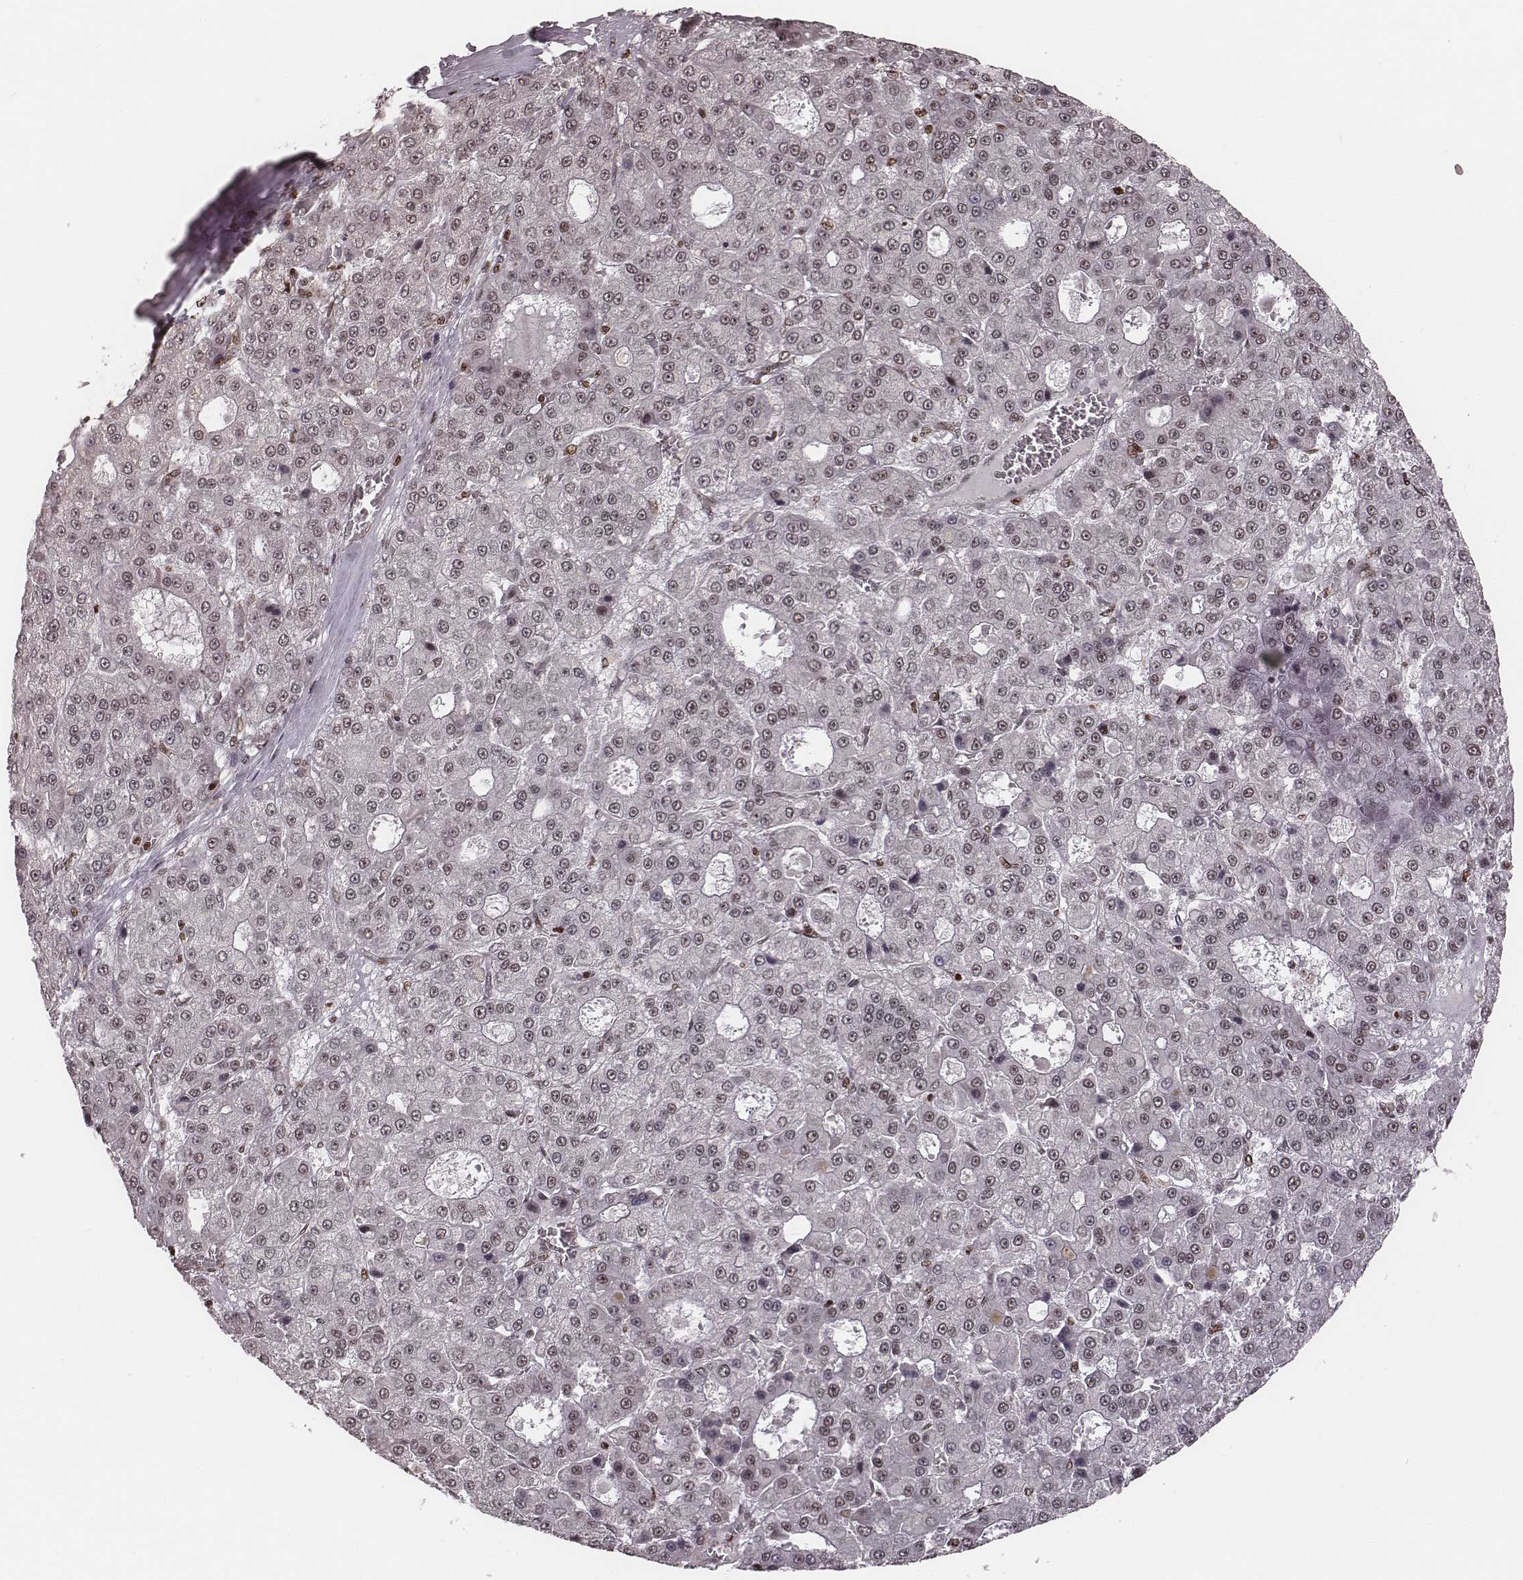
{"staining": {"intensity": "weak", "quantity": "<25%", "location": "nuclear"}, "tissue": "liver cancer", "cell_type": "Tumor cells", "image_type": "cancer", "snomed": [{"axis": "morphology", "description": "Carcinoma, Hepatocellular, NOS"}, {"axis": "topography", "description": "Liver"}], "caption": "This is an immunohistochemistry histopathology image of liver hepatocellular carcinoma. There is no positivity in tumor cells.", "gene": "VRK3", "patient": {"sex": "male", "age": 70}}